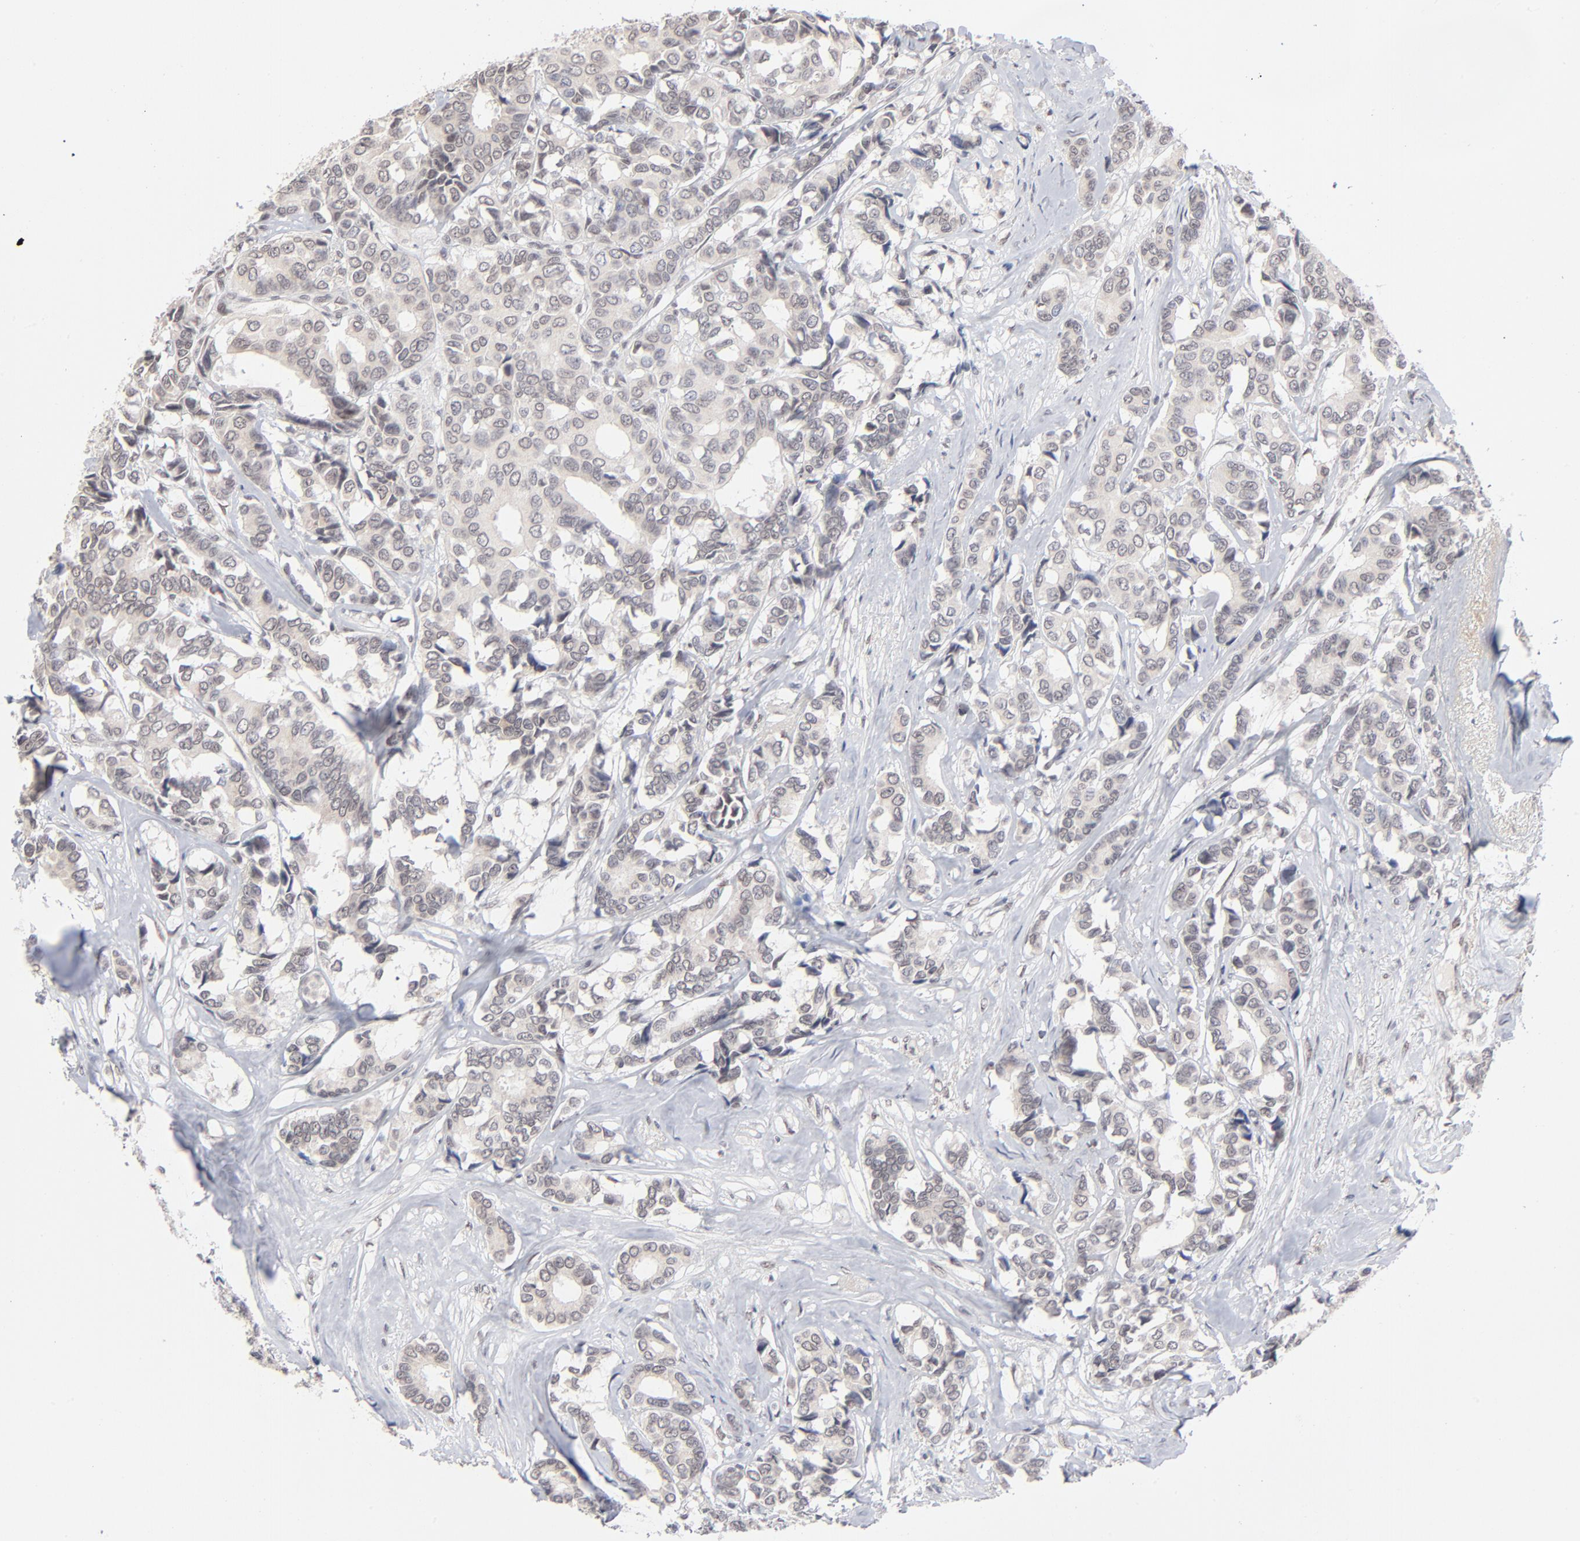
{"staining": {"intensity": "negative", "quantity": "none", "location": "none"}, "tissue": "breast cancer", "cell_type": "Tumor cells", "image_type": "cancer", "snomed": [{"axis": "morphology", "description": "Duct carcinoma"}, {"axis": "topography", "description": "Breast"}], "caption": "This histopathology image is of breast cancer stained with immunohistochemistry to label a protein in brown with the nuclei are counter-stained blue. There is no expression in tumor cells.", "gene": "MBIP", "patient": {"sex": "female", "age": 87}}